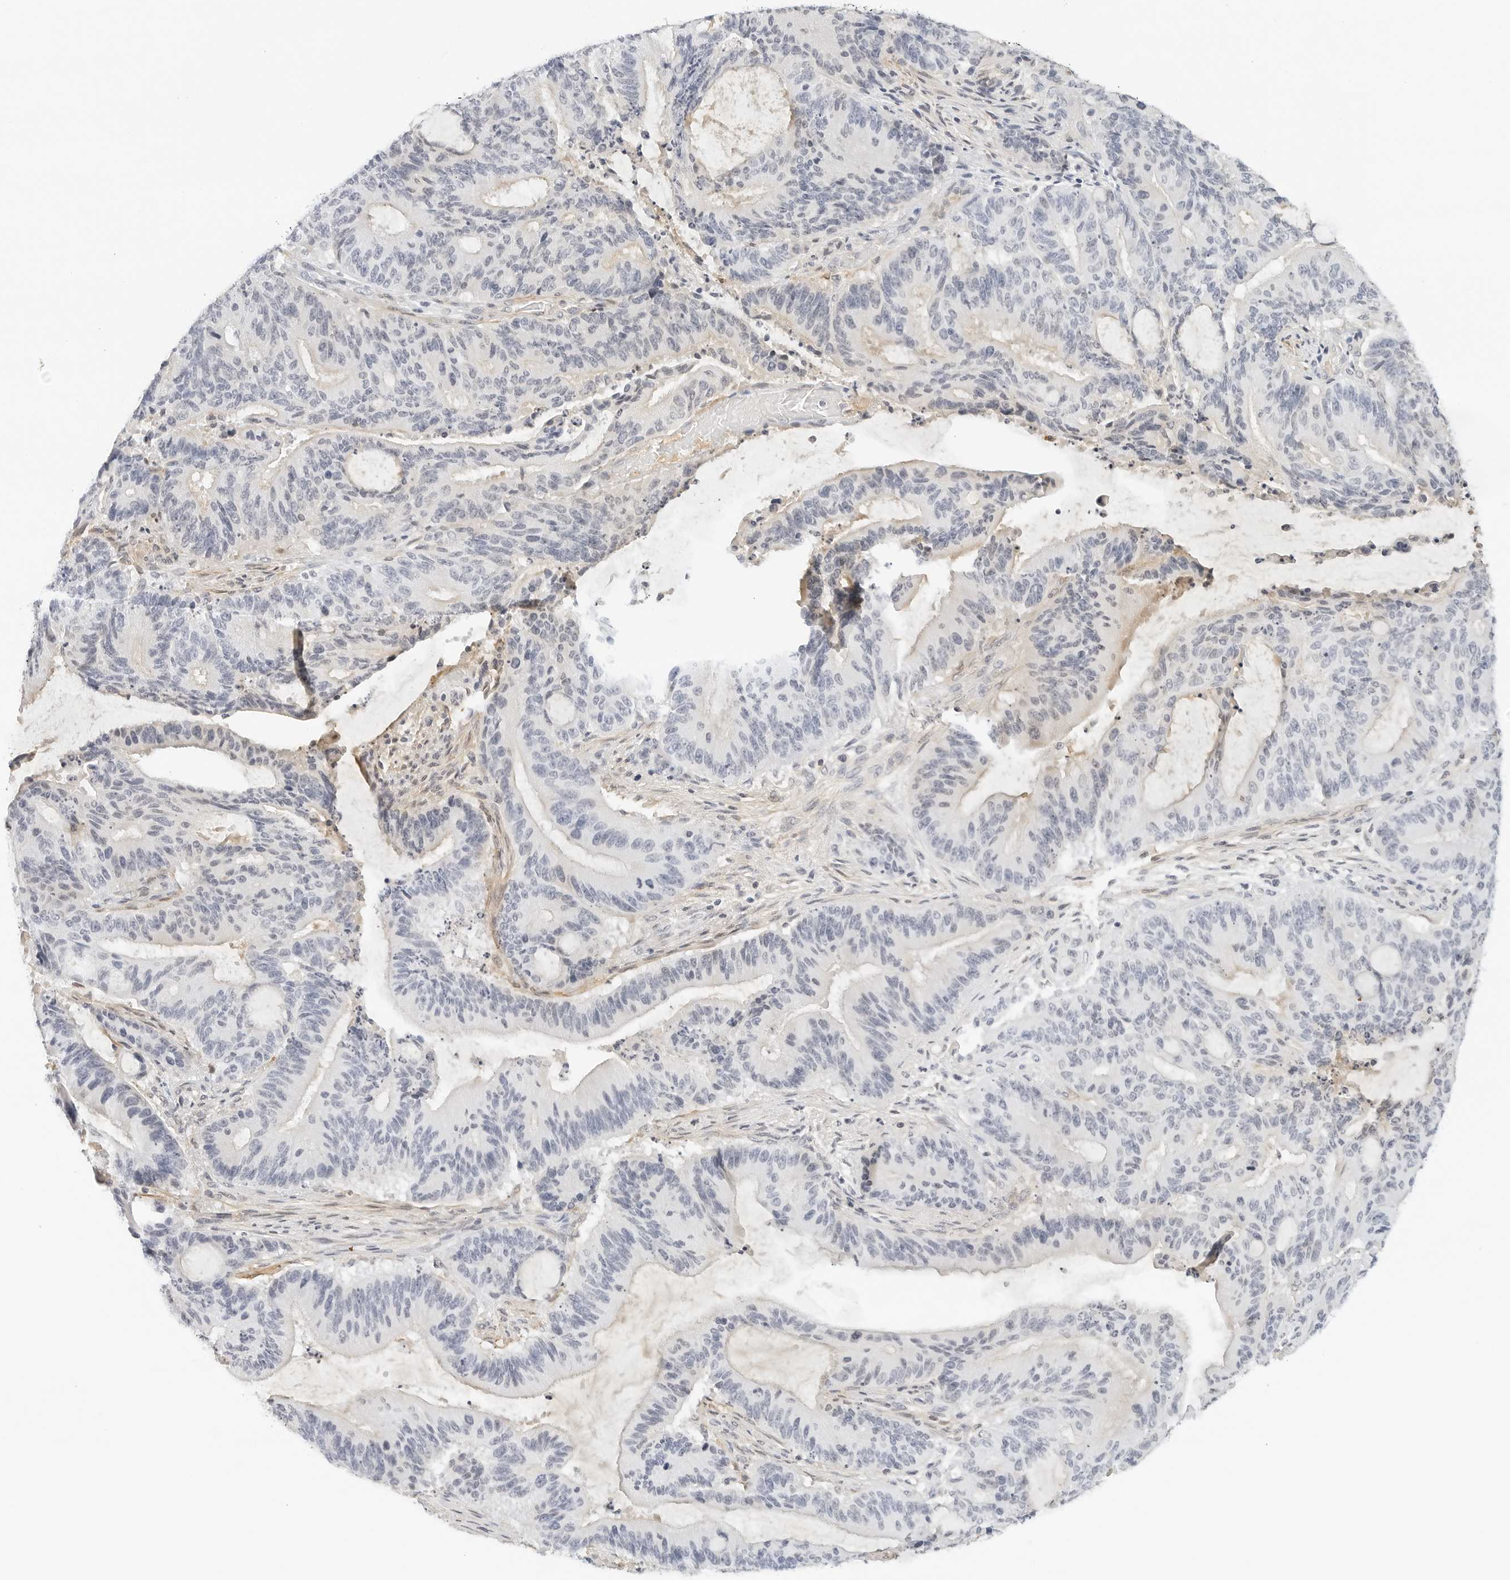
{"staining": {"intensity": "negative", "quantity": "none", "location": "none"}, "tissue": "liver cancer", "cell_type": "Tumor cells", "image_type": "cancer", "snomed": [{"axis": "morphology", "description": "Normal tissue, NOS"}, {"axis": "morphology", "description": "Cholangiocarcinoma"}, {"axis": "topography", "description": "Liver"}, {"axis": "topography", "description": "Peripheral nerve tissue"}], "caption": "There is no significant positivity in tumor cells of cholangiocarcinoma (liver). (Brightfield microscopy of DAB immunohistochemistry (IHC) at high magnification).", "gene": "PKDCC", "patient": {"sex": "female", "age": 73}}